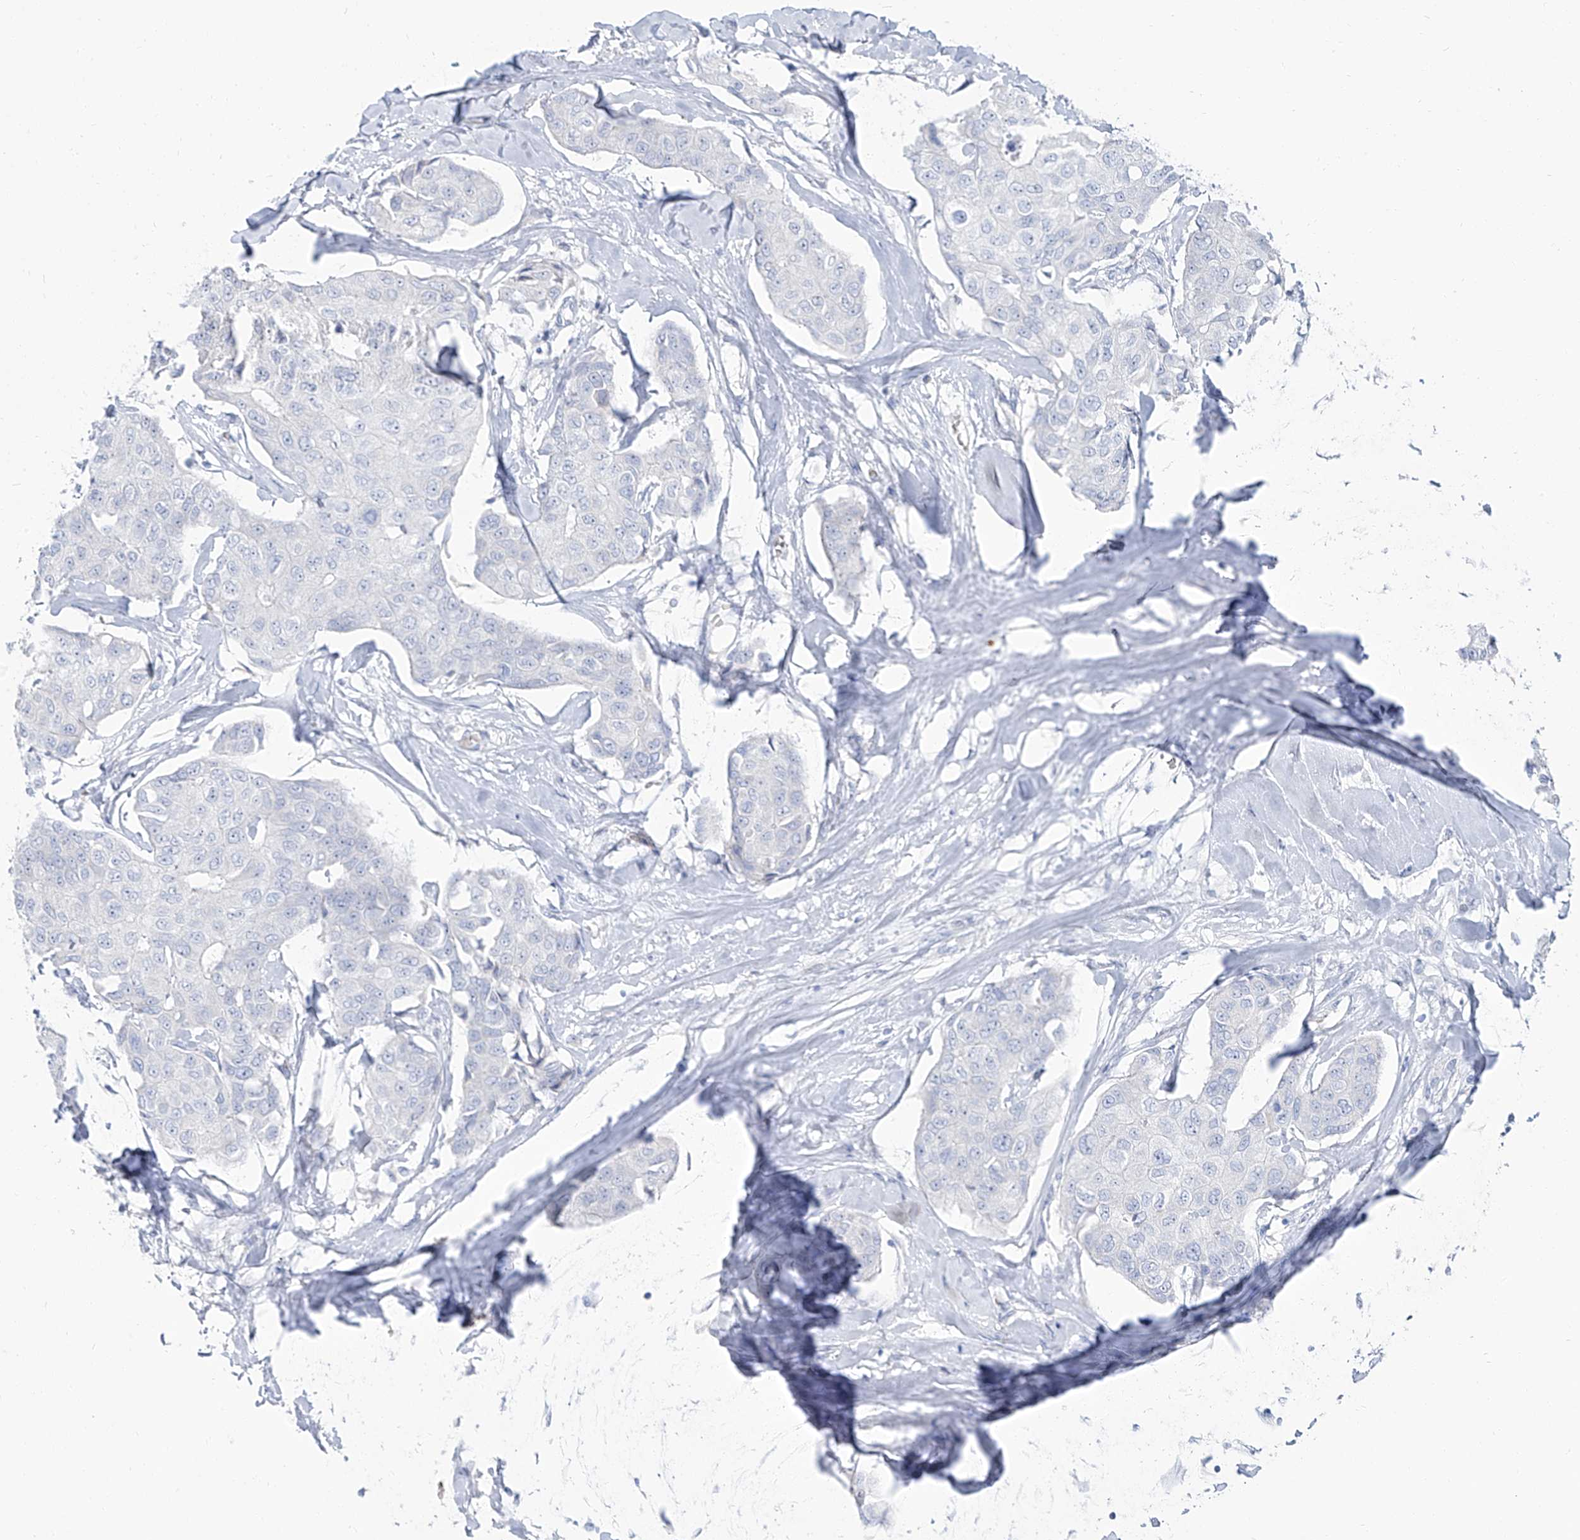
{"staining": {"intensity": "negative", "quantity": "none", "location": "none"}, "tissue": "breast cancer", "cell_type": "Tumor cells", "image_type": "cancer", "snomed": [{"axis": "morphology", "description": "Duct carcinoma"}, {"axis": "topography", "description": "Breast"}], "caption": "Tumor cells show no significant staining in breast cancer.", "gene": "TXLNB", "patient": {"sex": "female", "age": 80}}